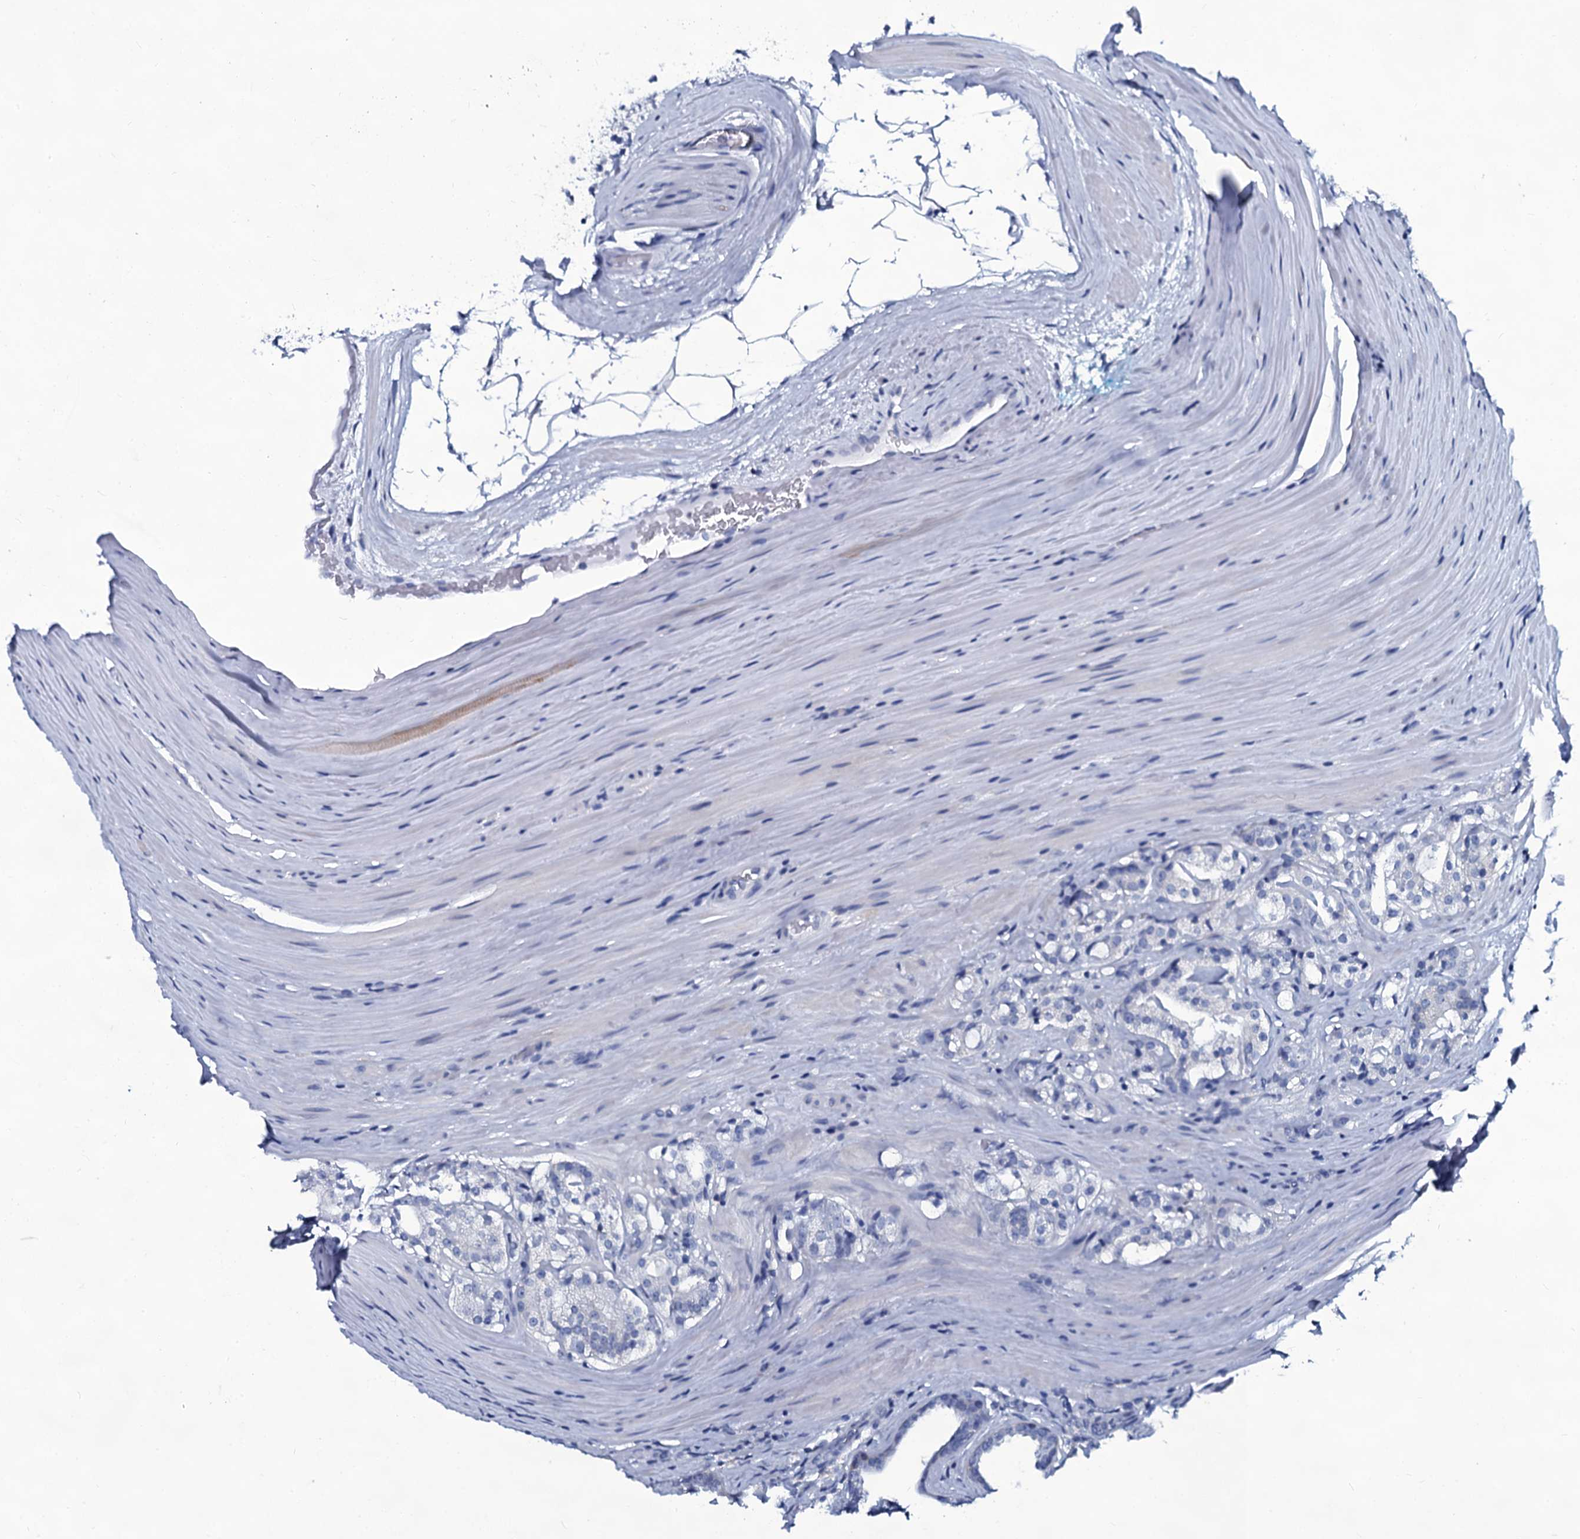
{"staining": {"intensity": "negative", "quantity": "none", "location": "none"}, "tissue": "prostate cancer", "cell_type": "Tumor cells", "image_type": "cancer", "snomed": [{"axis": "morphology", "description": "Adenocarcinoma, High grade"}, {"axis": "topography", "description": "Prostate"}], "caption": "A micrograph of human prostate cancer (high-grade adenocarcinoma) is negative for staining in tumor cells.", "gene": "SLC4A7", "patient": {"sex": "male", "age": 63}}